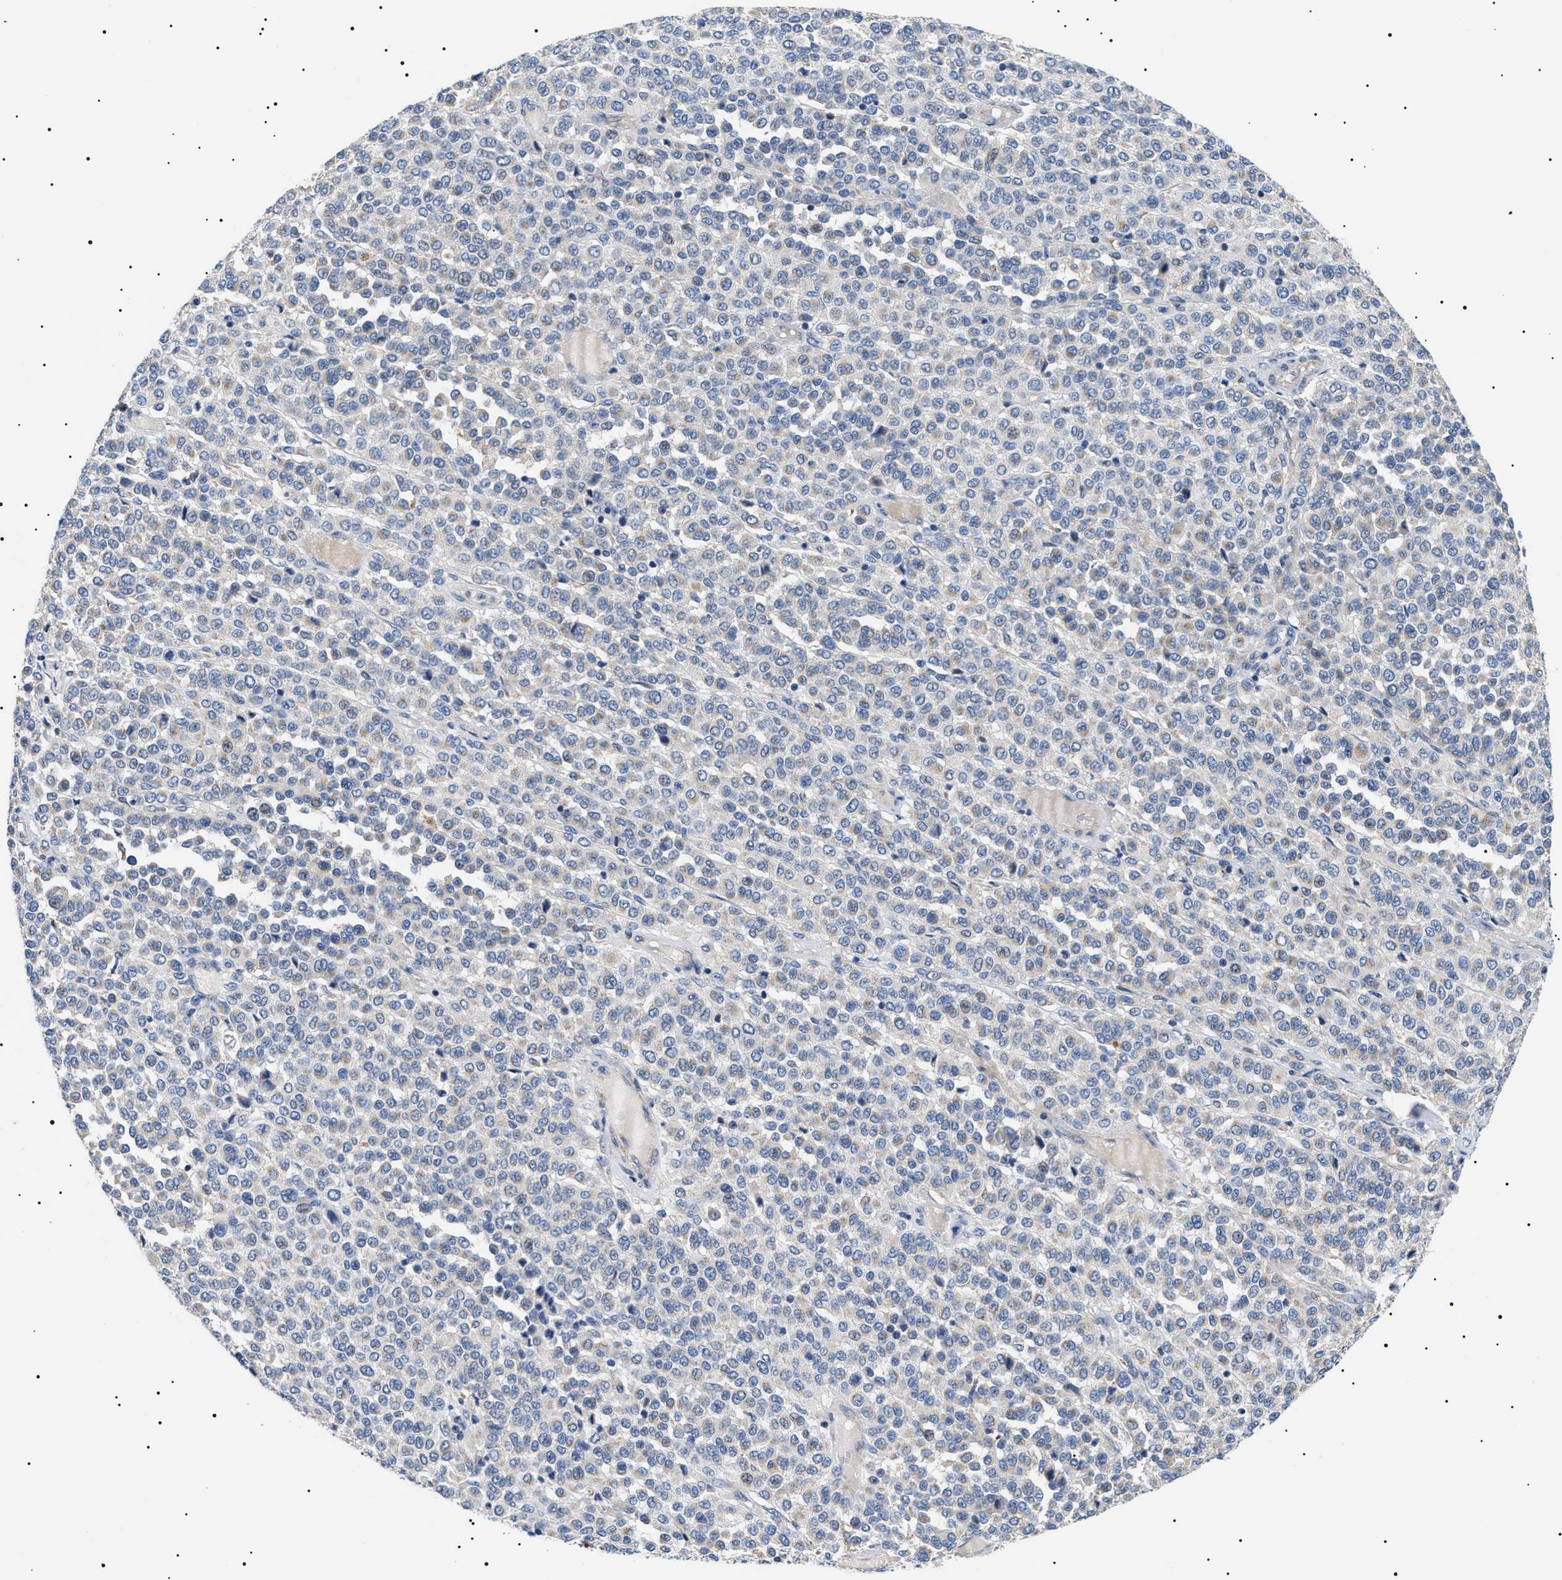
{"staining": {"intensity": "negative", "quantity": "none", "location": "none"}, "tissue": "melanoma", "cell_type": "Tumor cells", "image_type": "cancer", "snomed": [{"axis": "morphology", "description": "Malignant melanoma, Metastatic site"}, {"axis": "topography", "description": "Pancreas"}], "caption": "Immunohistochemical staining of human malignant melanoma (metastatic site) reveals no significant expression in tumor cells. (DAB (3,3'-diaminobenzidine) immunohistochemistry with hematoxylin counter stain).", "gene": "TMEM222", "patient": {"sex": "female", "age": 30}}